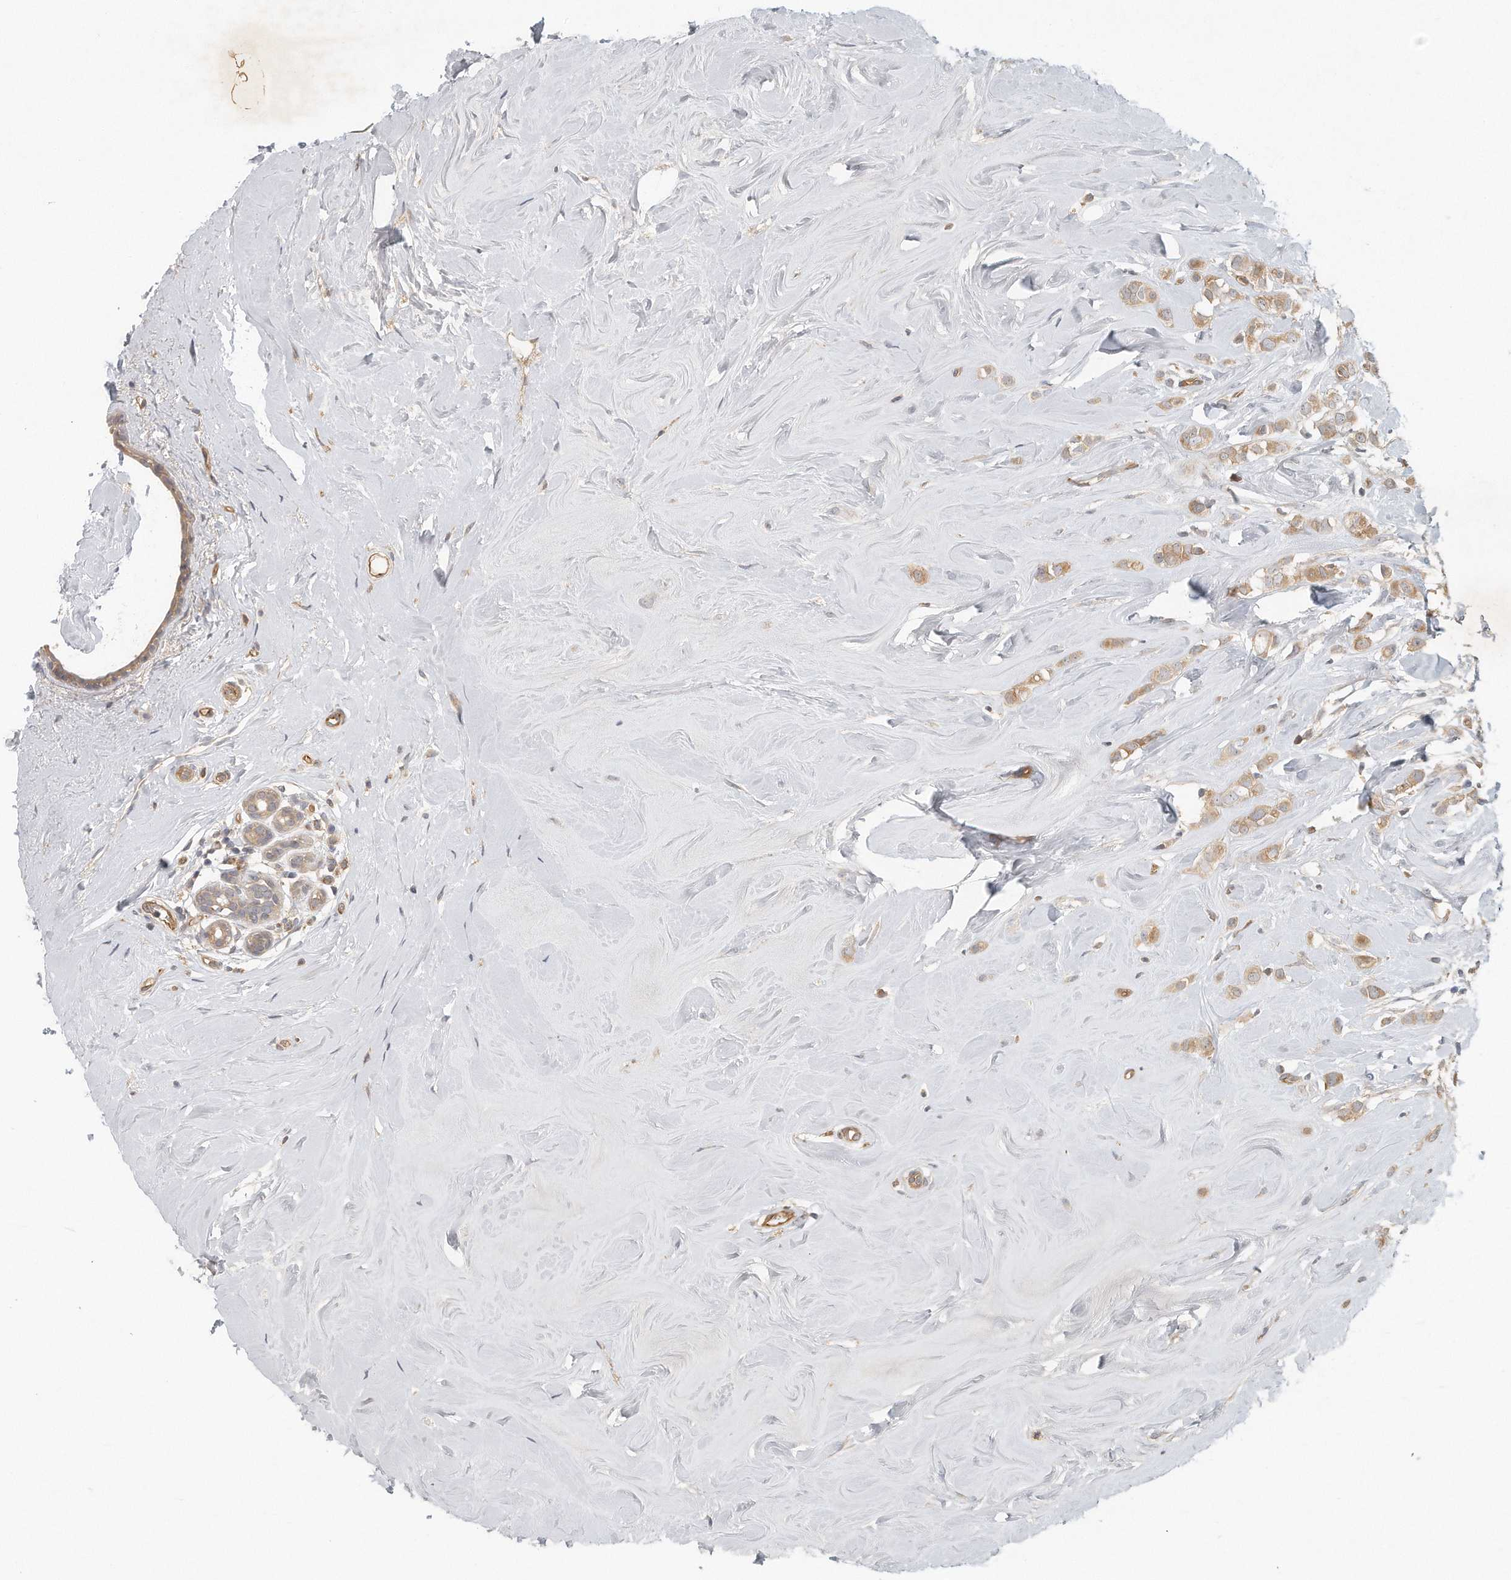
{"staining": {"intensity": "moderate", "quantity": ">75%", "location": "cytoplasmic/membranous"}, "tissue": "breast cancer", "cell_type": "Tumor cells", "image_type": "cancer", "snomed": [{"axis": "morphology", "description": "Lobular carcinoma"}, {"axis": "topography", "description": "Breast"}], "caption": "Immunohistochemistry (IHC) micrograph of lobular carcinoma (breast) stained for a protein (brown), which shows medium levels of moderate cytoplasmic/membranous positivity in approximately >75% of tumor cells.", "gene": "MTERF4", "patient": {"sex": "female", "age": 47}}